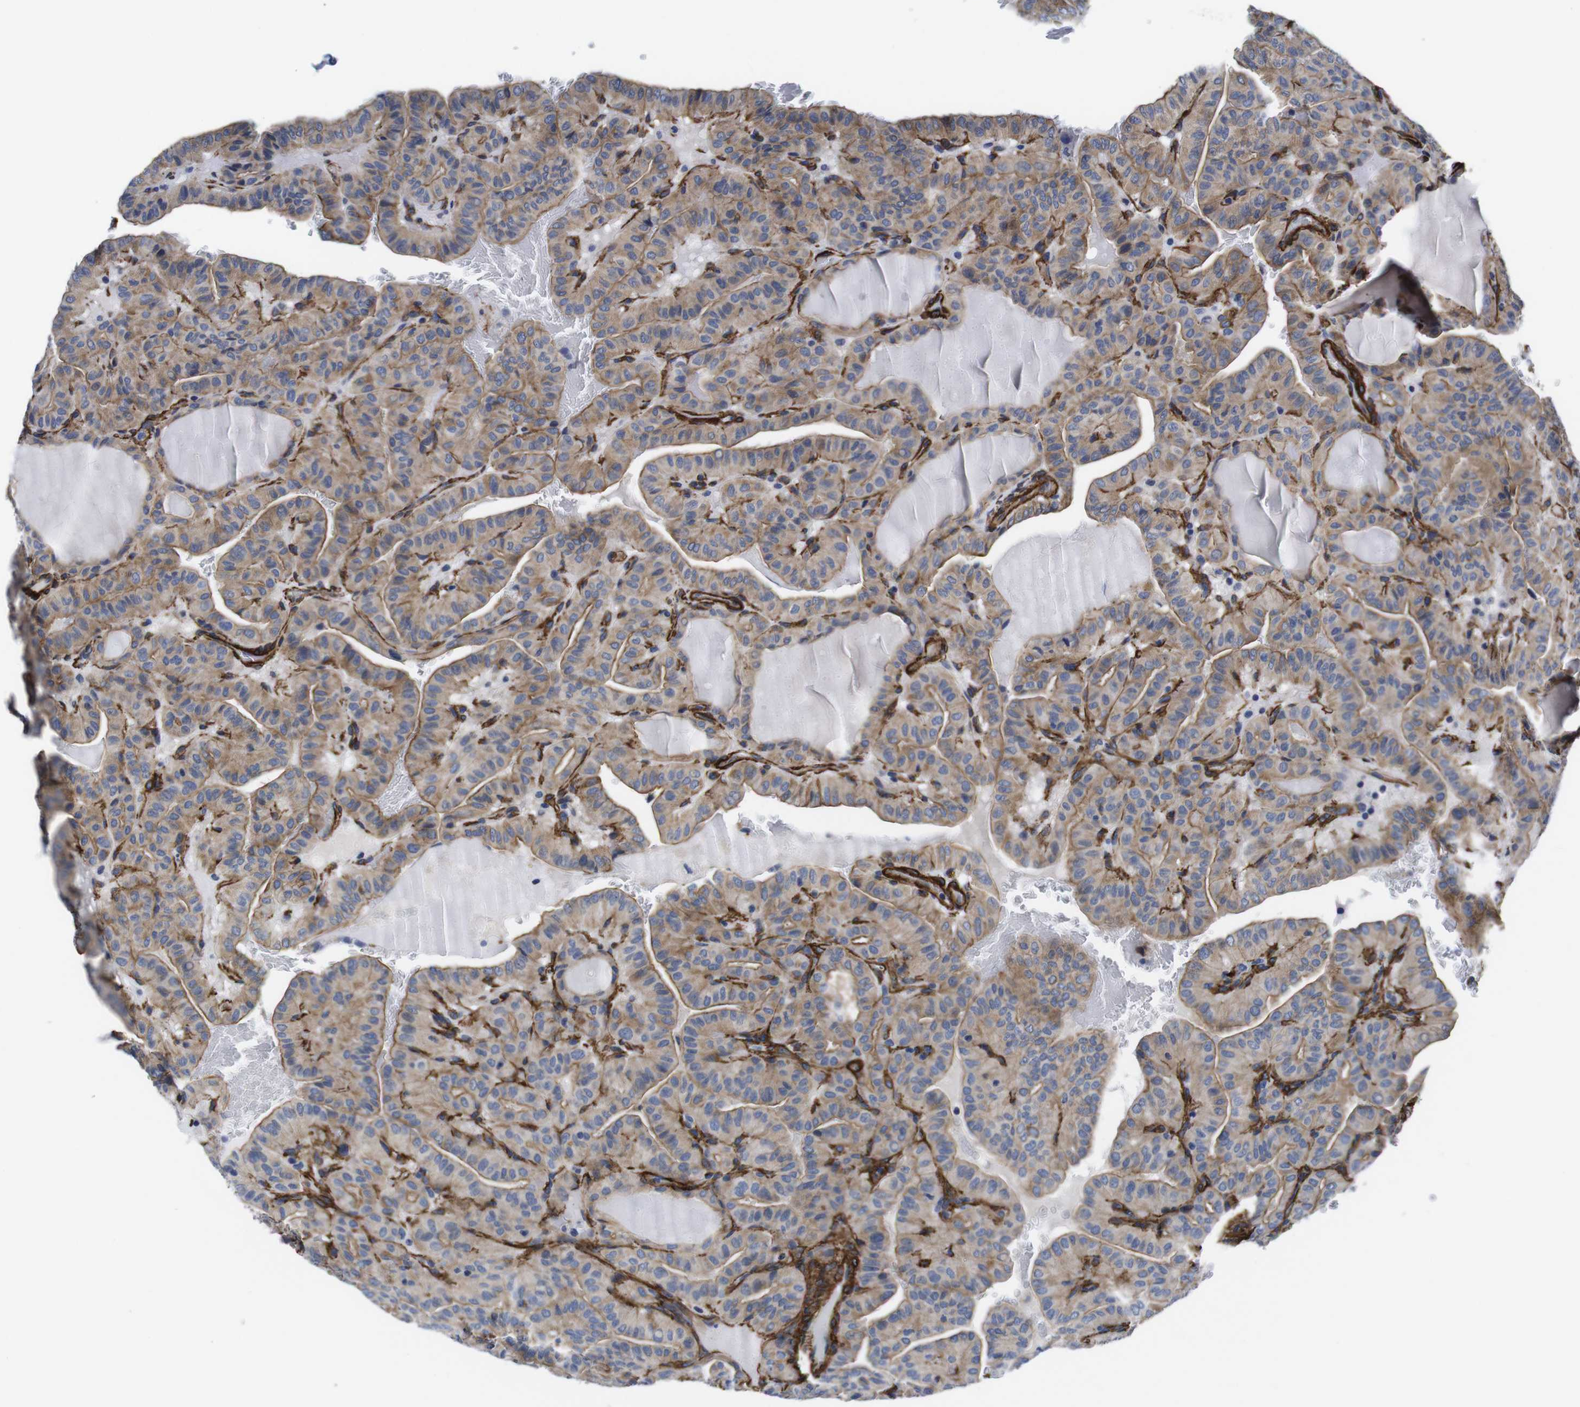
{"staining": {"intensity": "moderate", "quantity": ">75%", "location": "cytoplasmic/membranous"}, "tissue": "thyroid cancer", "cell_type": "Tumor cells", "image_type": "cancer", "snomed": [{"axis": "morphology", "description": "Papillary adenocarcinoma, NOS"}, {"axis": "topography", "description": "Thyroid gland"}], "caption": "Thyroid cancer (papillary adenocarcinoma) stained with a brown dye exhibits moderate cytoplasmic/membranous positive positivity in approximately >75% of tumor cells.", "gene": "WNT10A", "patient": {"sex": "male", "age": 77}}